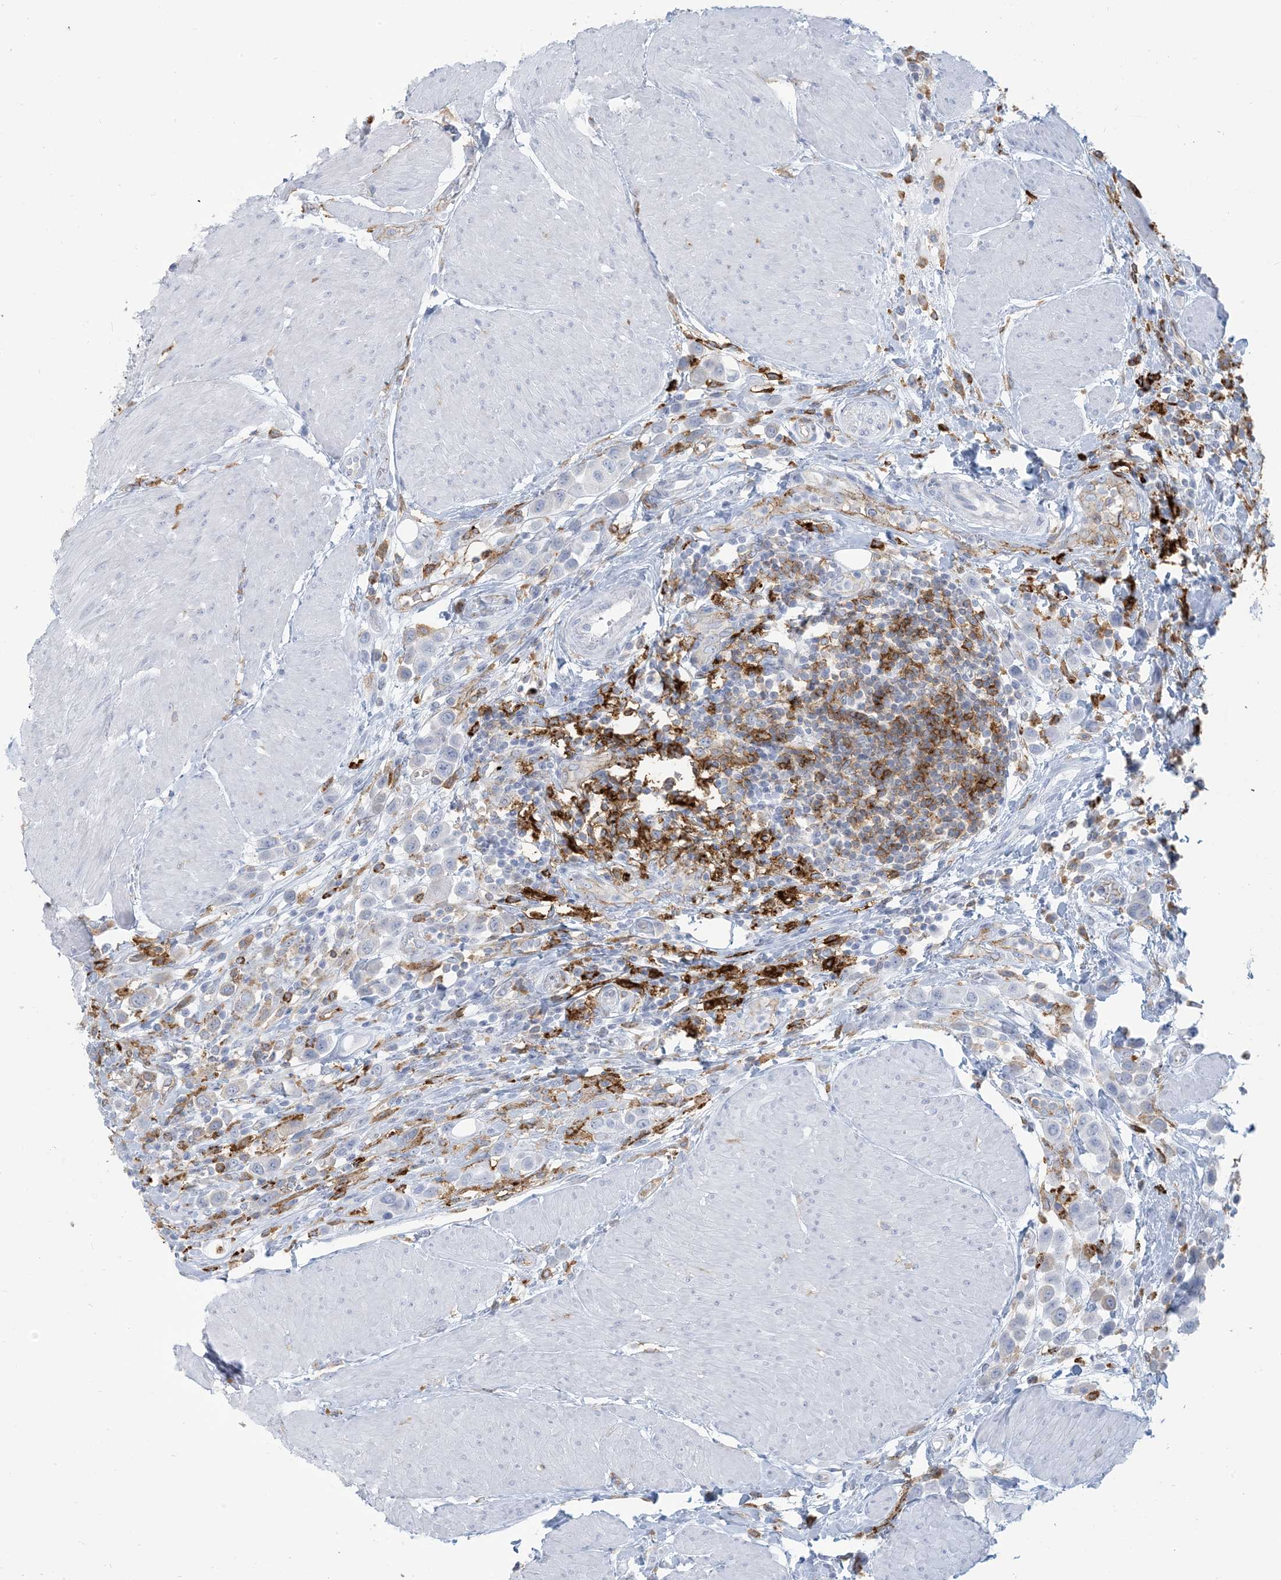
{"staining": {"intensity": "negative", "quantity": "none", "location": "none"}, "tissue": "urothelial cancer", "cell_type": "Tumor cells", "image_type": "cancer", "snomed": [{"axis": "morphology", "description": "Urothelial carcinoma, High grade"}, {"axis": "topography", "description": "Urinary bladder"}], "caption": "Micrograph shows no protein expression in tumor cells of urothelial cancer tissue.", "gene": "HLA-DRB1", "patient": {"sex": "male", "age": 50}}